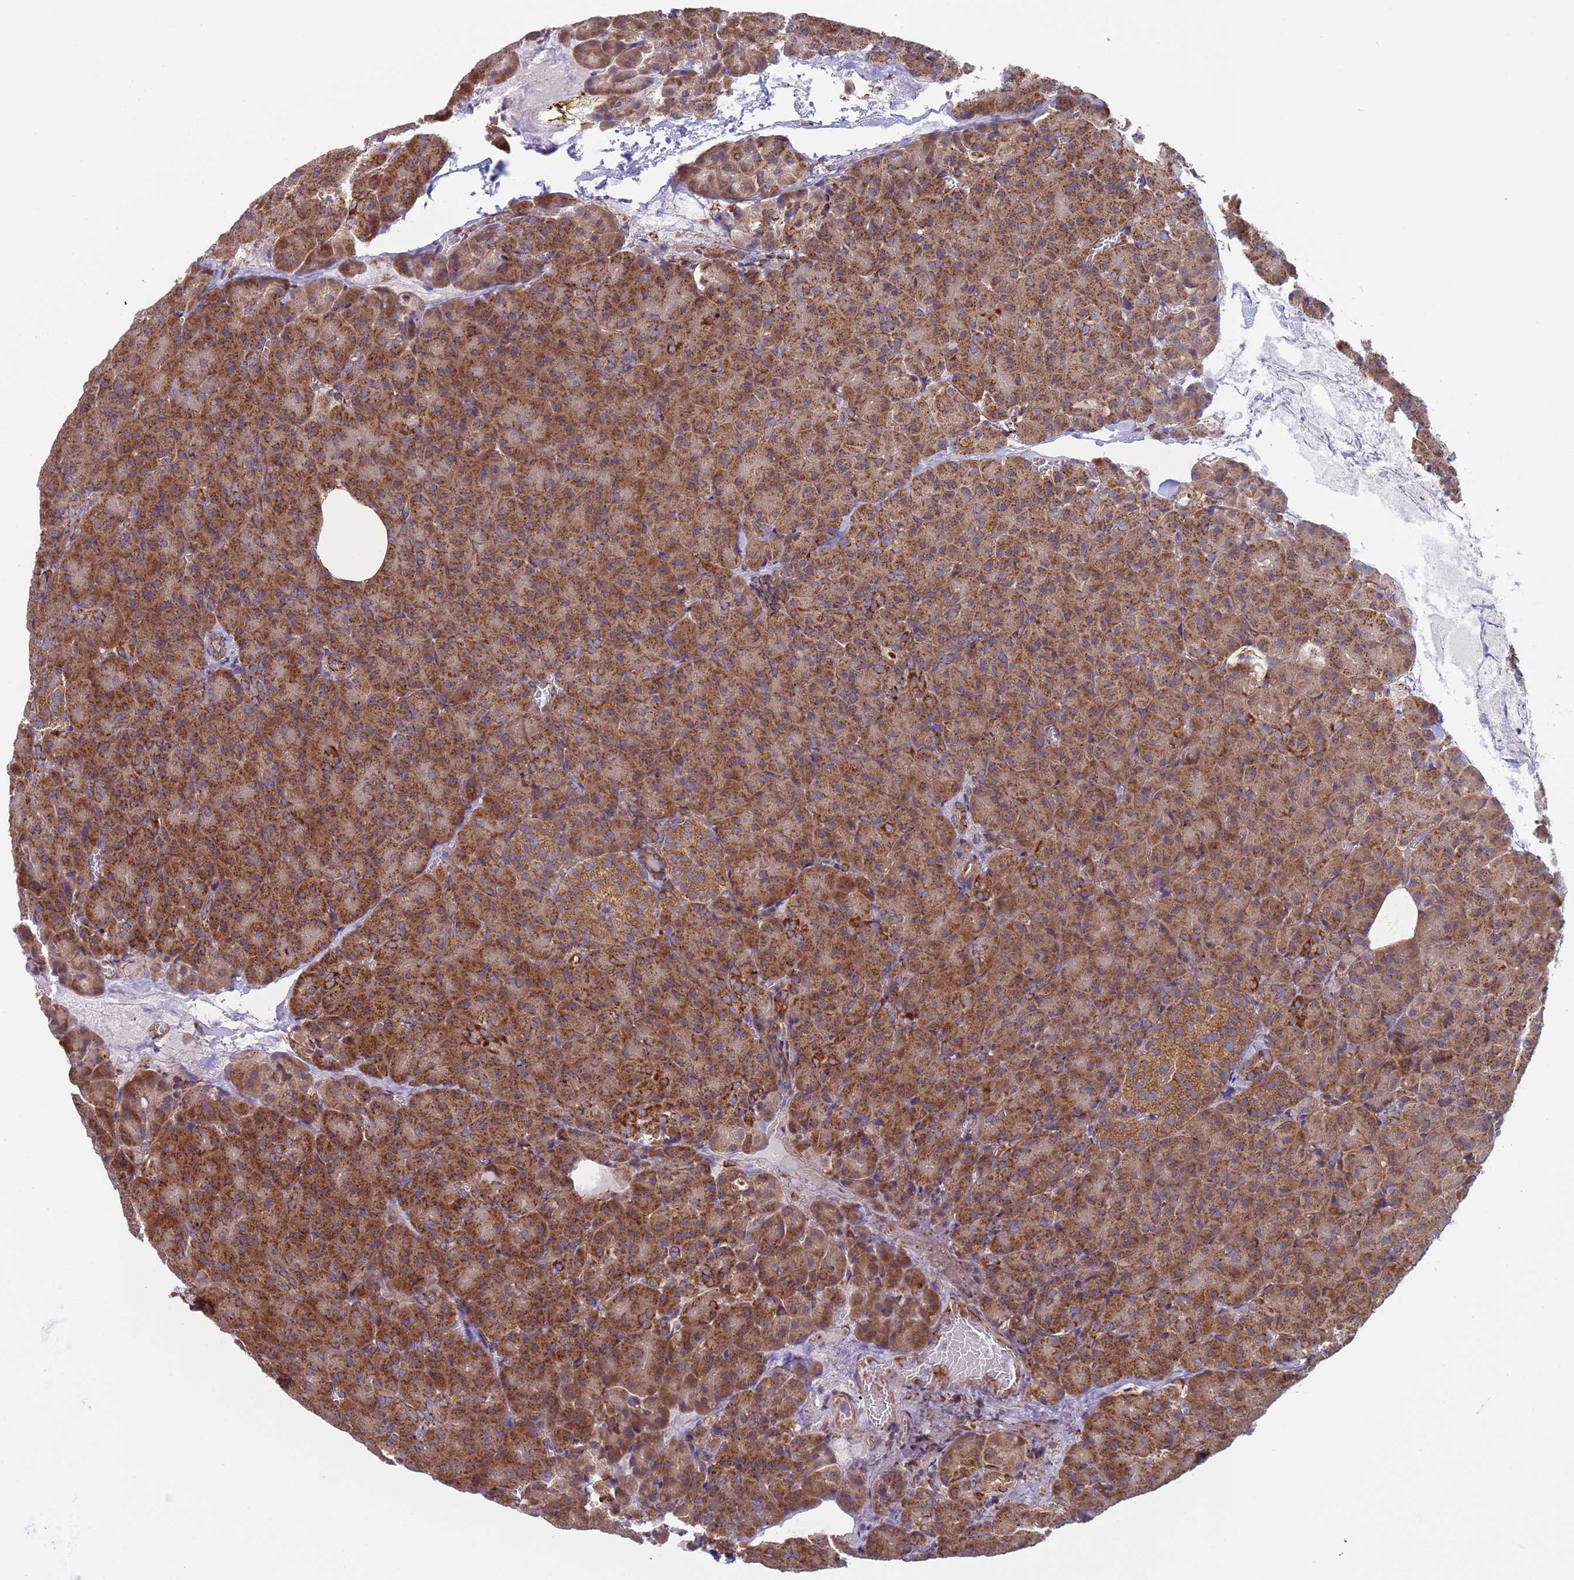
{"staining": {"intensity": "strong", "quantity": ">75%", "location": "cytoplasmic/membranous"}, "tissue": "pancreas", "cell_type": "Exocrine glandular cells", "image_type": "normal", "snomed": [{"axis": "morphology", "description": "Normal tissue, NOS"}, {"axis": "topography", "description": "Pancreas"}], "caption": "Strong cytoplasmic/membranous protein staining is present in approximately >75% of exocrine glandular cells in pancreas. The protein is shown in brown color, while the nuclei are stained blue.", "gene": "NUDT12", "patient": {"sex": "female", "age": 74}}